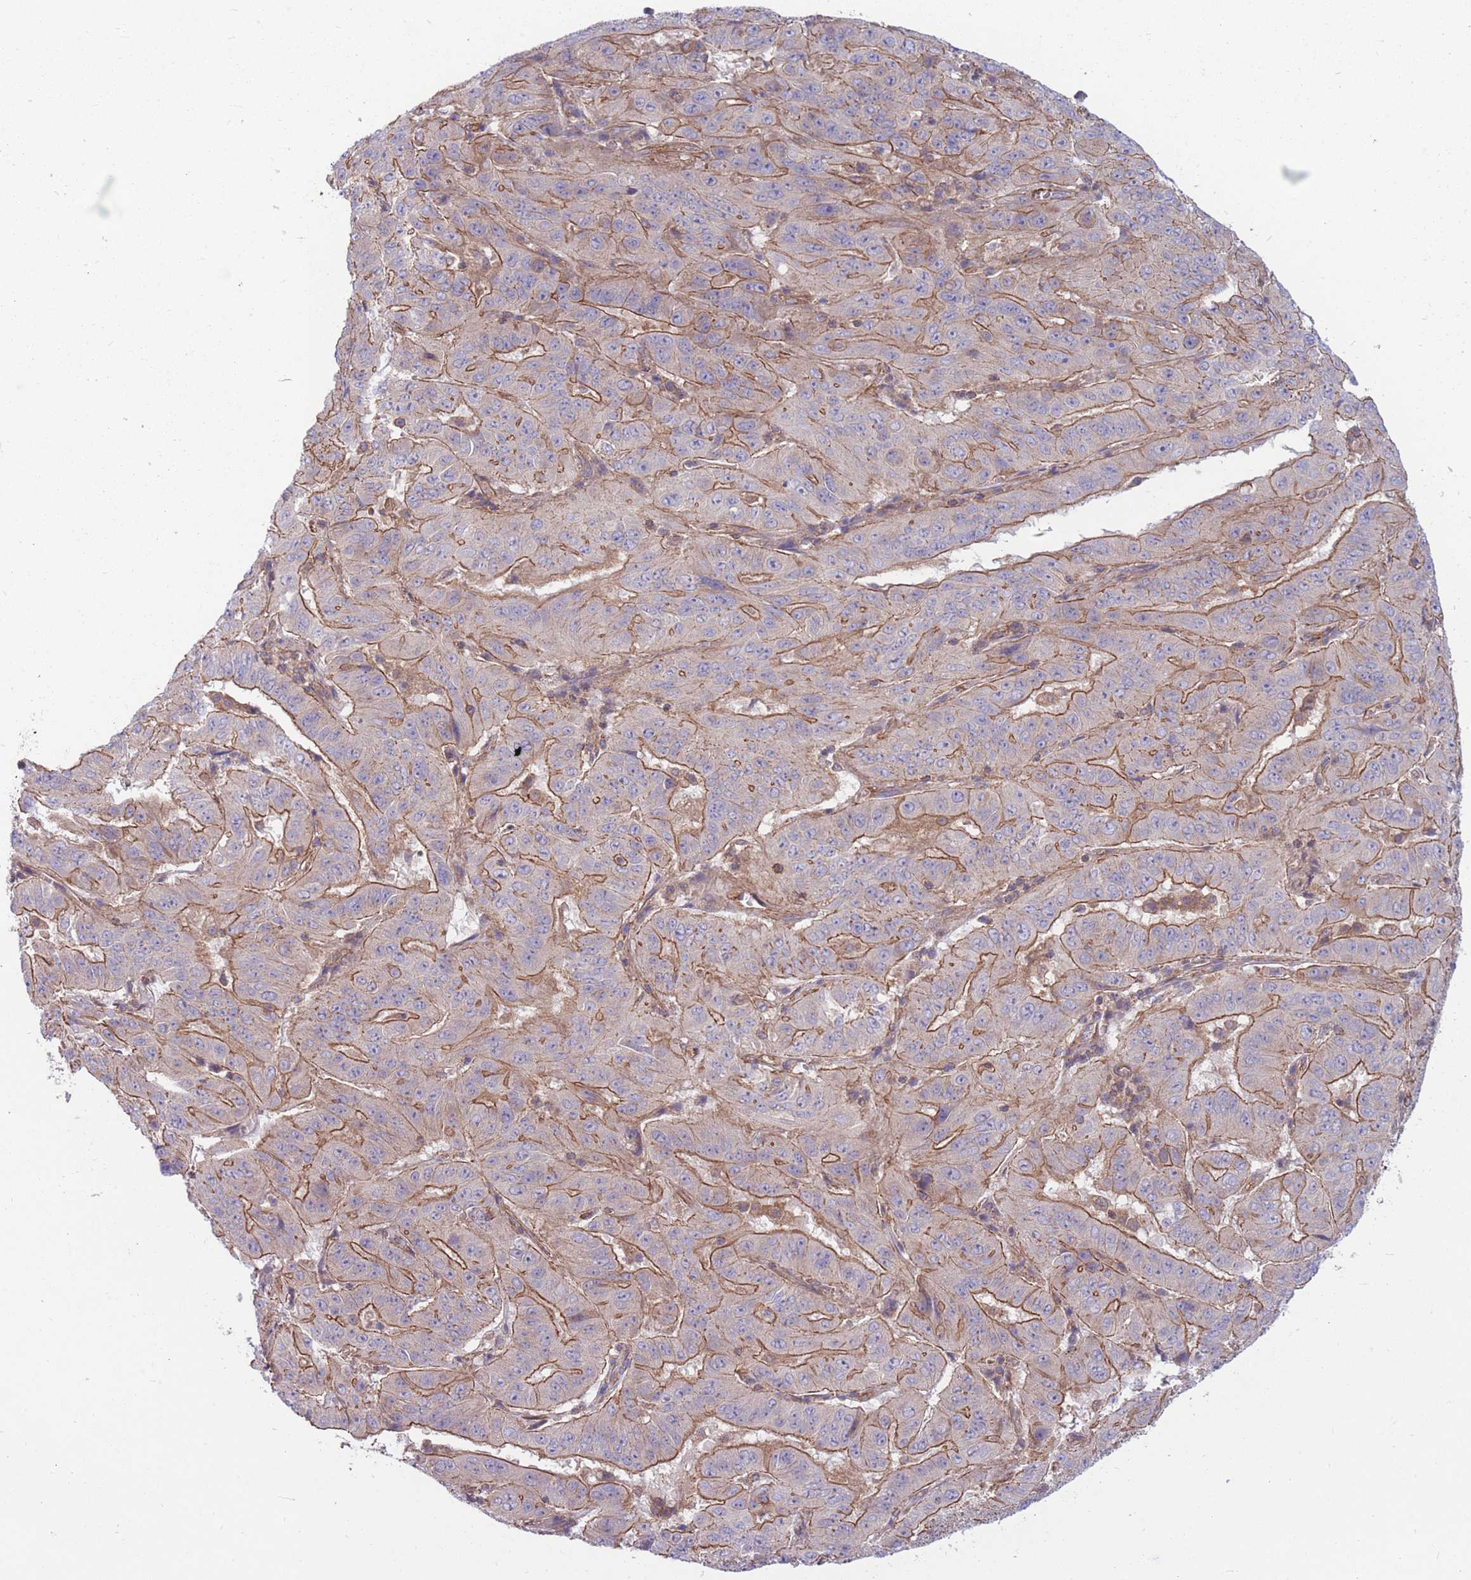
{"staining": {"intensity": "moderate", "quantity": ">75%", "location": "cytoplasmic/membranous"}, "tissue": "pancreatic cancer", "cell_type": "Tumor cells", "image_type": "cancer", "snomed": [{"axis": "morphology", "description": "Adenocarcinoma, NOS"}, {"axis": "topography", "description": "Pancreas"}], "caption": "Immunohistochemistry of human pancreatic adenocarcinoma shows medium levels of moderate cytoplasmic/membranous positivity in approximately >75% of tumor cells. Nuclei are stained in blue.", "gene": "GGA1", "patient": {"sex": "male", "age": 63}}